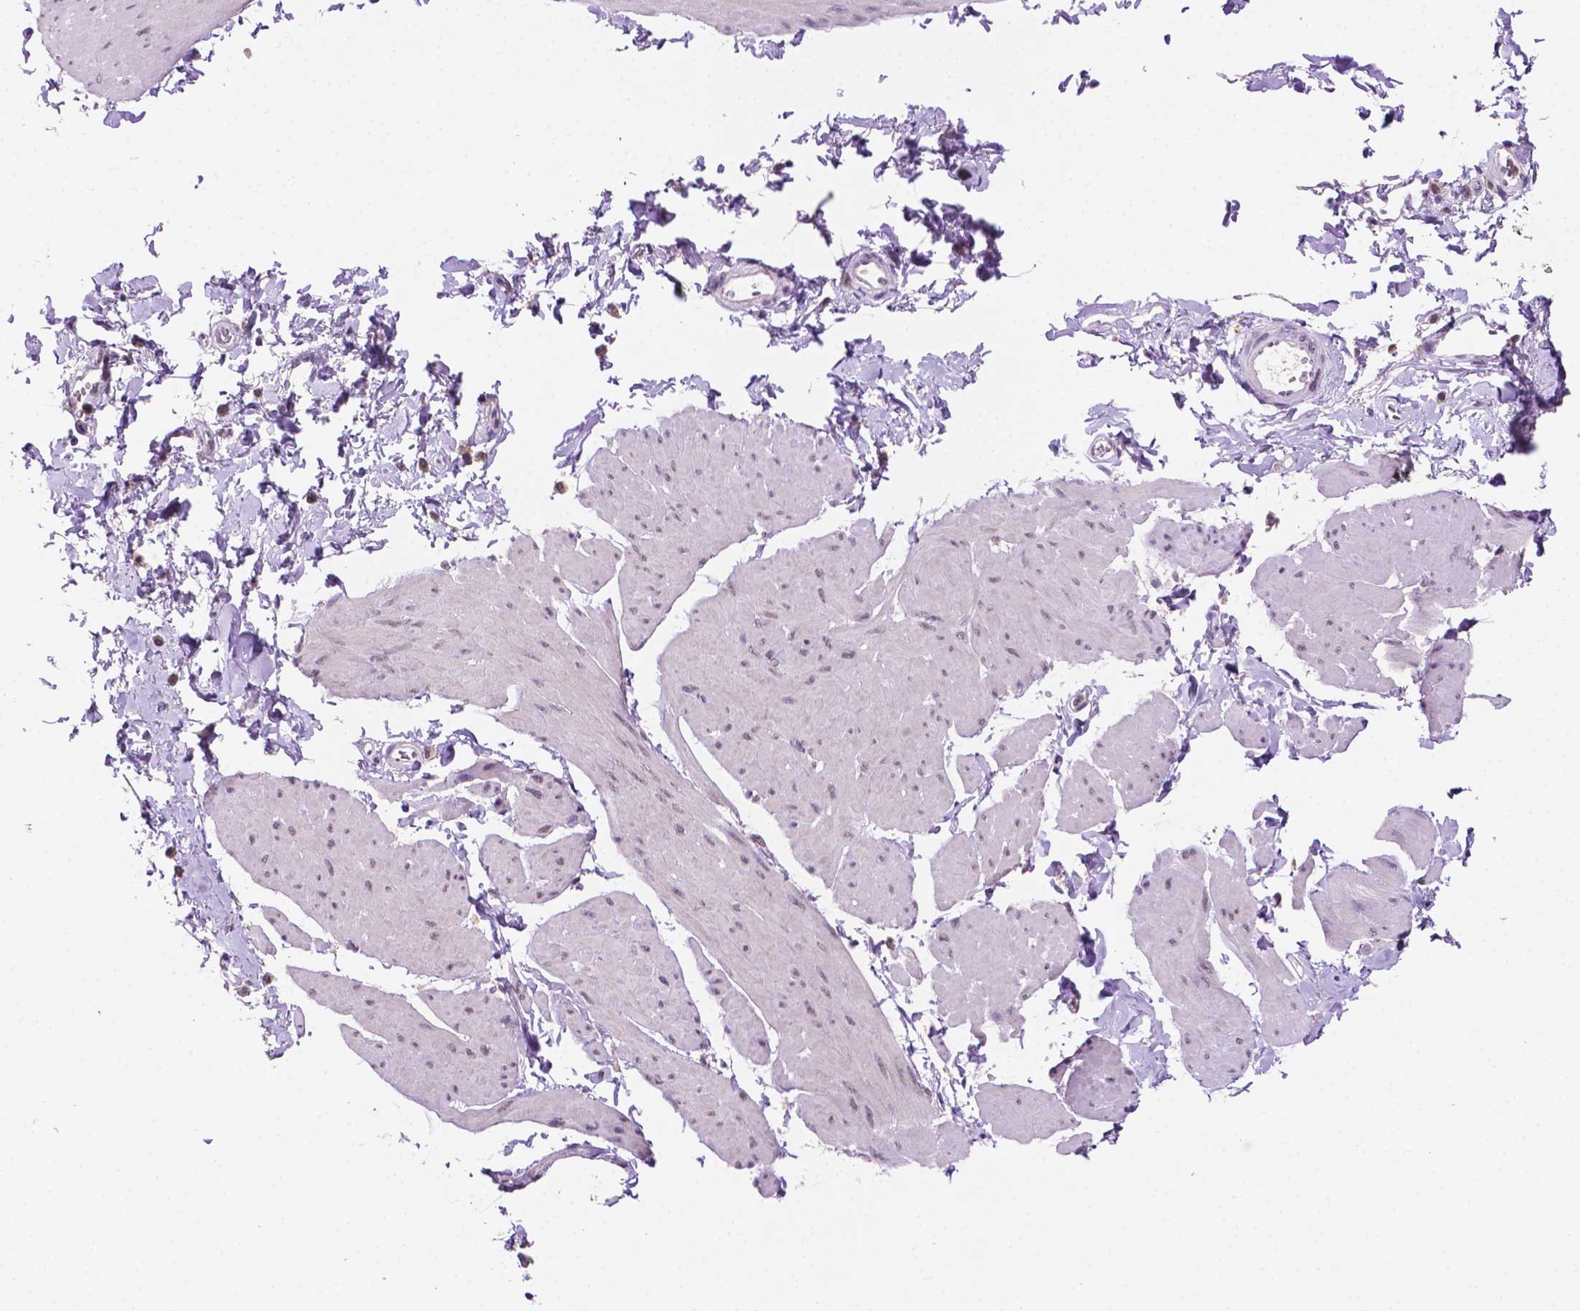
{"staining": {"intensity": "negative", "quantity": "none", "location": "none"}, "tissue": "smooth muscle", "cell_type": "Smooth muscle cells", "image_type": "normal", "snomed": [{"axis": "morphology", "description": "Normal tissue, NOS"}, {"axis": "topography", "description": "Adipose tissue"}, {"axis": "topography", "description": "Smooth muscle"}, {"axis": "topography", "description": "Peripheral nerve tissue"}], "caption": "IHC image of normal smooth muscle: human smooth muscle stained with DAB (3,3'-diaminobenzidine) displays no significant protein staining in smooth muscle cells.", "gene": "PTPN6", "patient": {"sex": "male", "age": 83}}